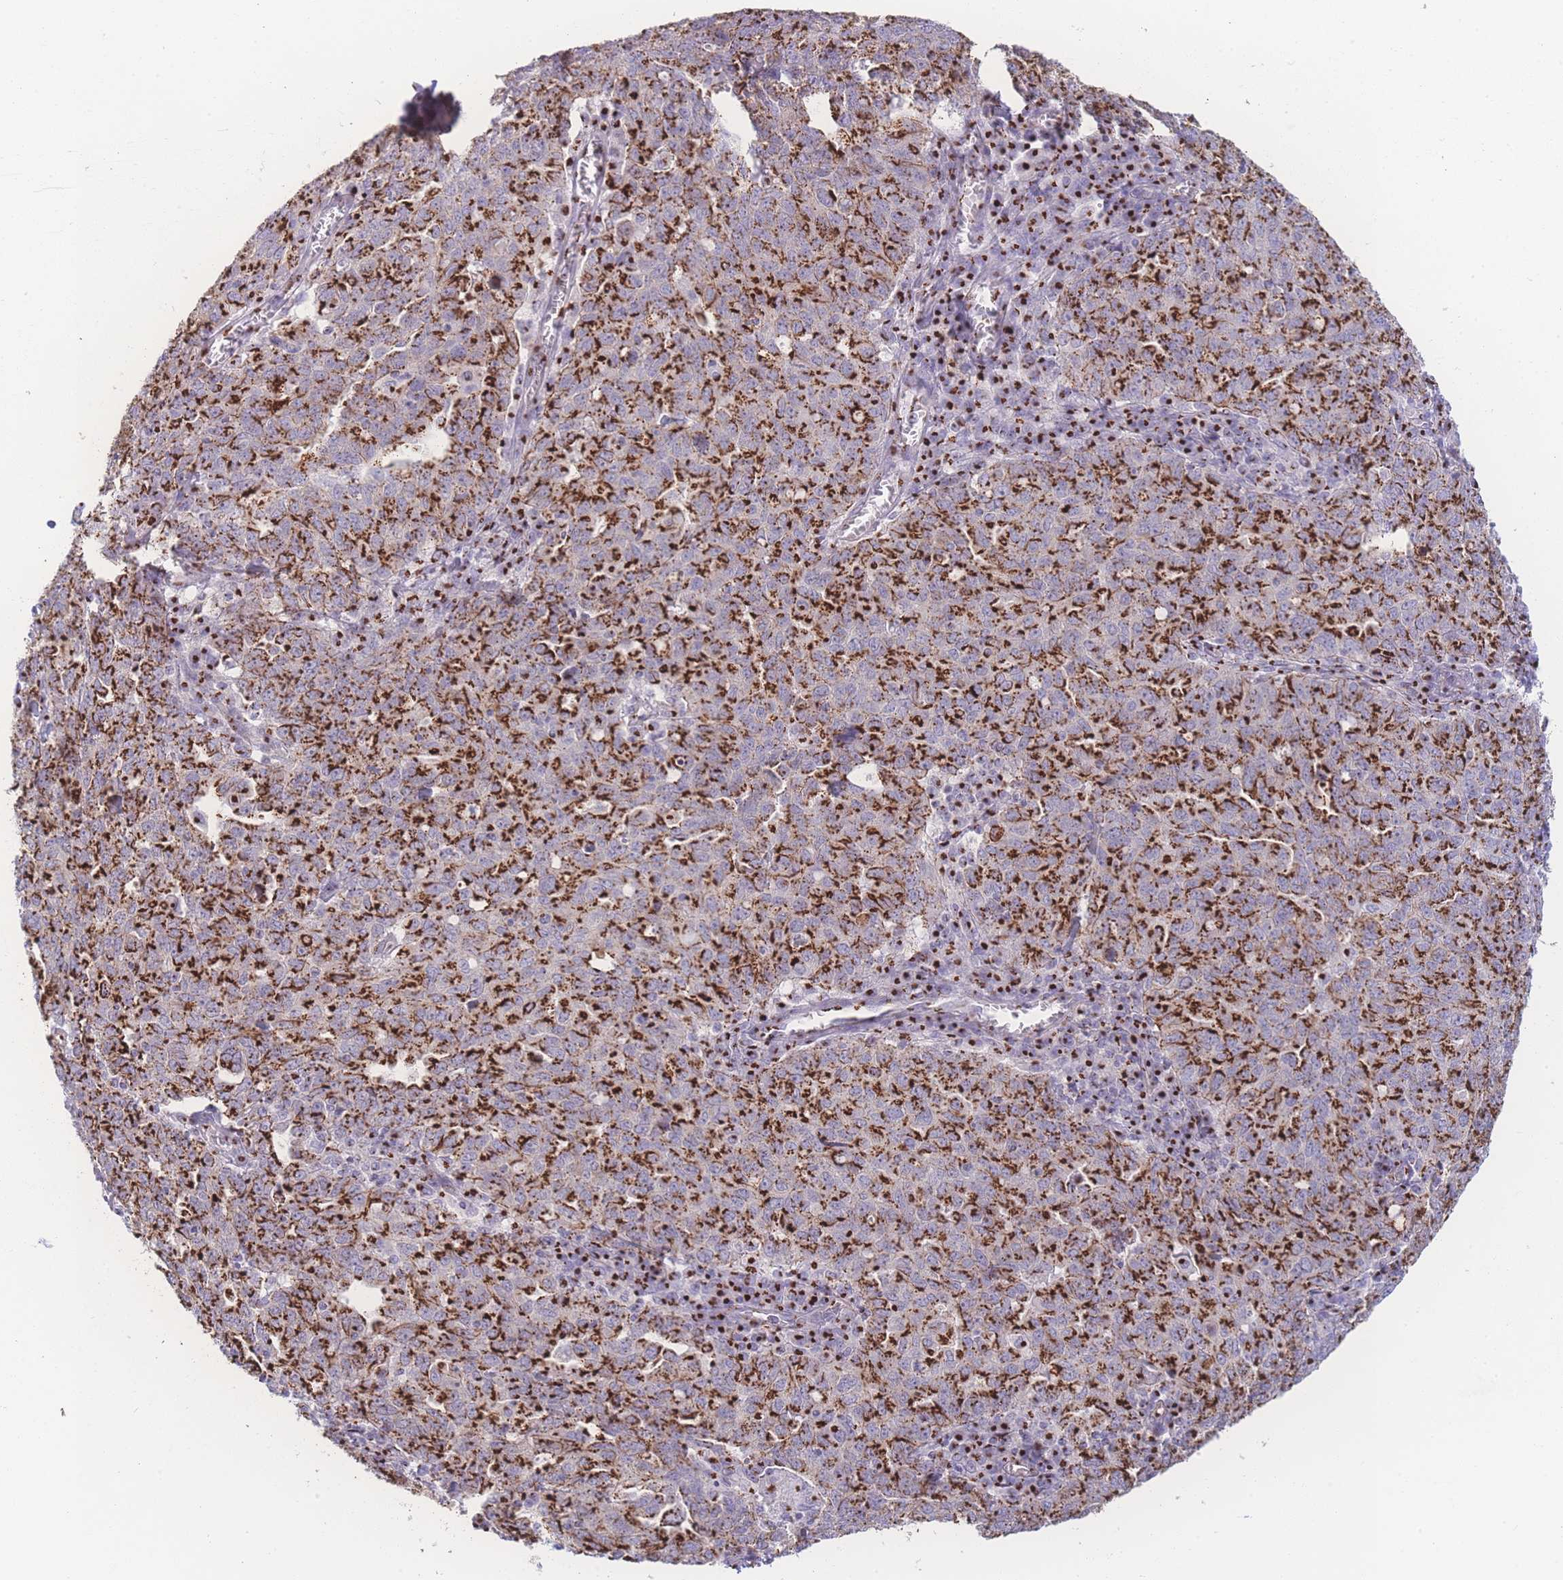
{"staining": {"intensity": "strong", "quantity": ">75%", "location": "cytoplasmic/membranous"}, "tissue": "ovarian cancer", "cell_type": "Tumor cells", "image_type": "cancer", "snomed": [{"axis": "morphology", "description": "Carcinoma, endometroid"}, {"axis": "topography", "description": "Ovary"}], "caption": "Brown immunohistochemical staining in human endometroid carcinoma (ovarian) shows strong cytoplasmic/membranous positivity in about >75% of tumor cells. The staining was performed using DAB, with brown indicating positive protein expression. Nuclei are stained blue with hematoxylin.", "gene": "GOLM2", "patient": {"sex": "female", "age": 62}}